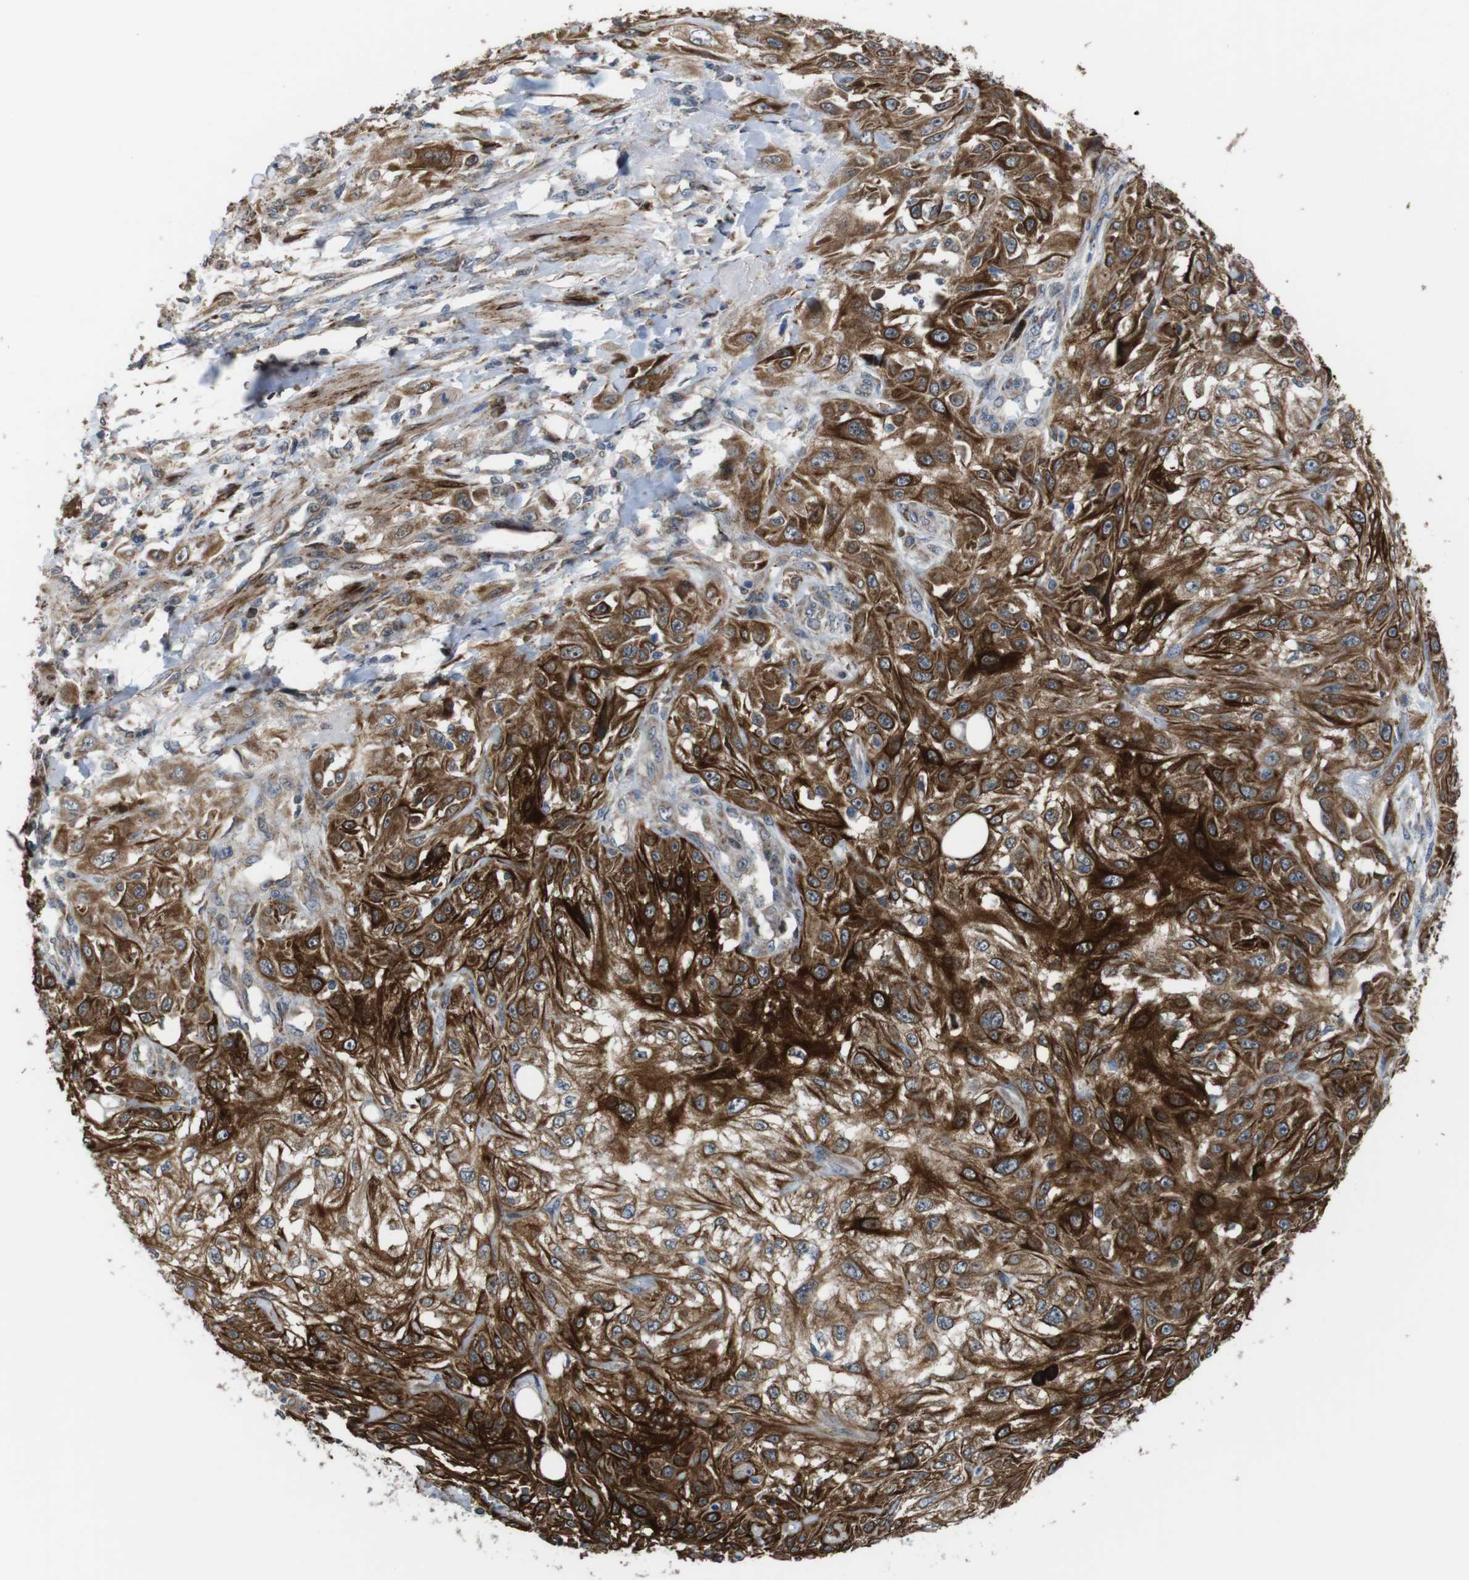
{"staining": {"intensity": "strong", "quantity": ">75%", "location": "cytoplasmic/membranous"}, "tissue": "skin cancer", "cell_type": "Tumor cells", "image_type": "cancer", "snomed": [{"axis": "morphology", "description": "Squamous cell carcinoma, NOS"}, {"axis": "topography", "description": "Skin"}], "caption": "Immunohistochemistry (DAB) staining of skin squamous cell carcinoma displays strong cytoplasmic/membranous protein expression in approximately >75% of tumor cells.", "gene": "PCOLCE2", "patient": {"sex": "male", "age": 75}}